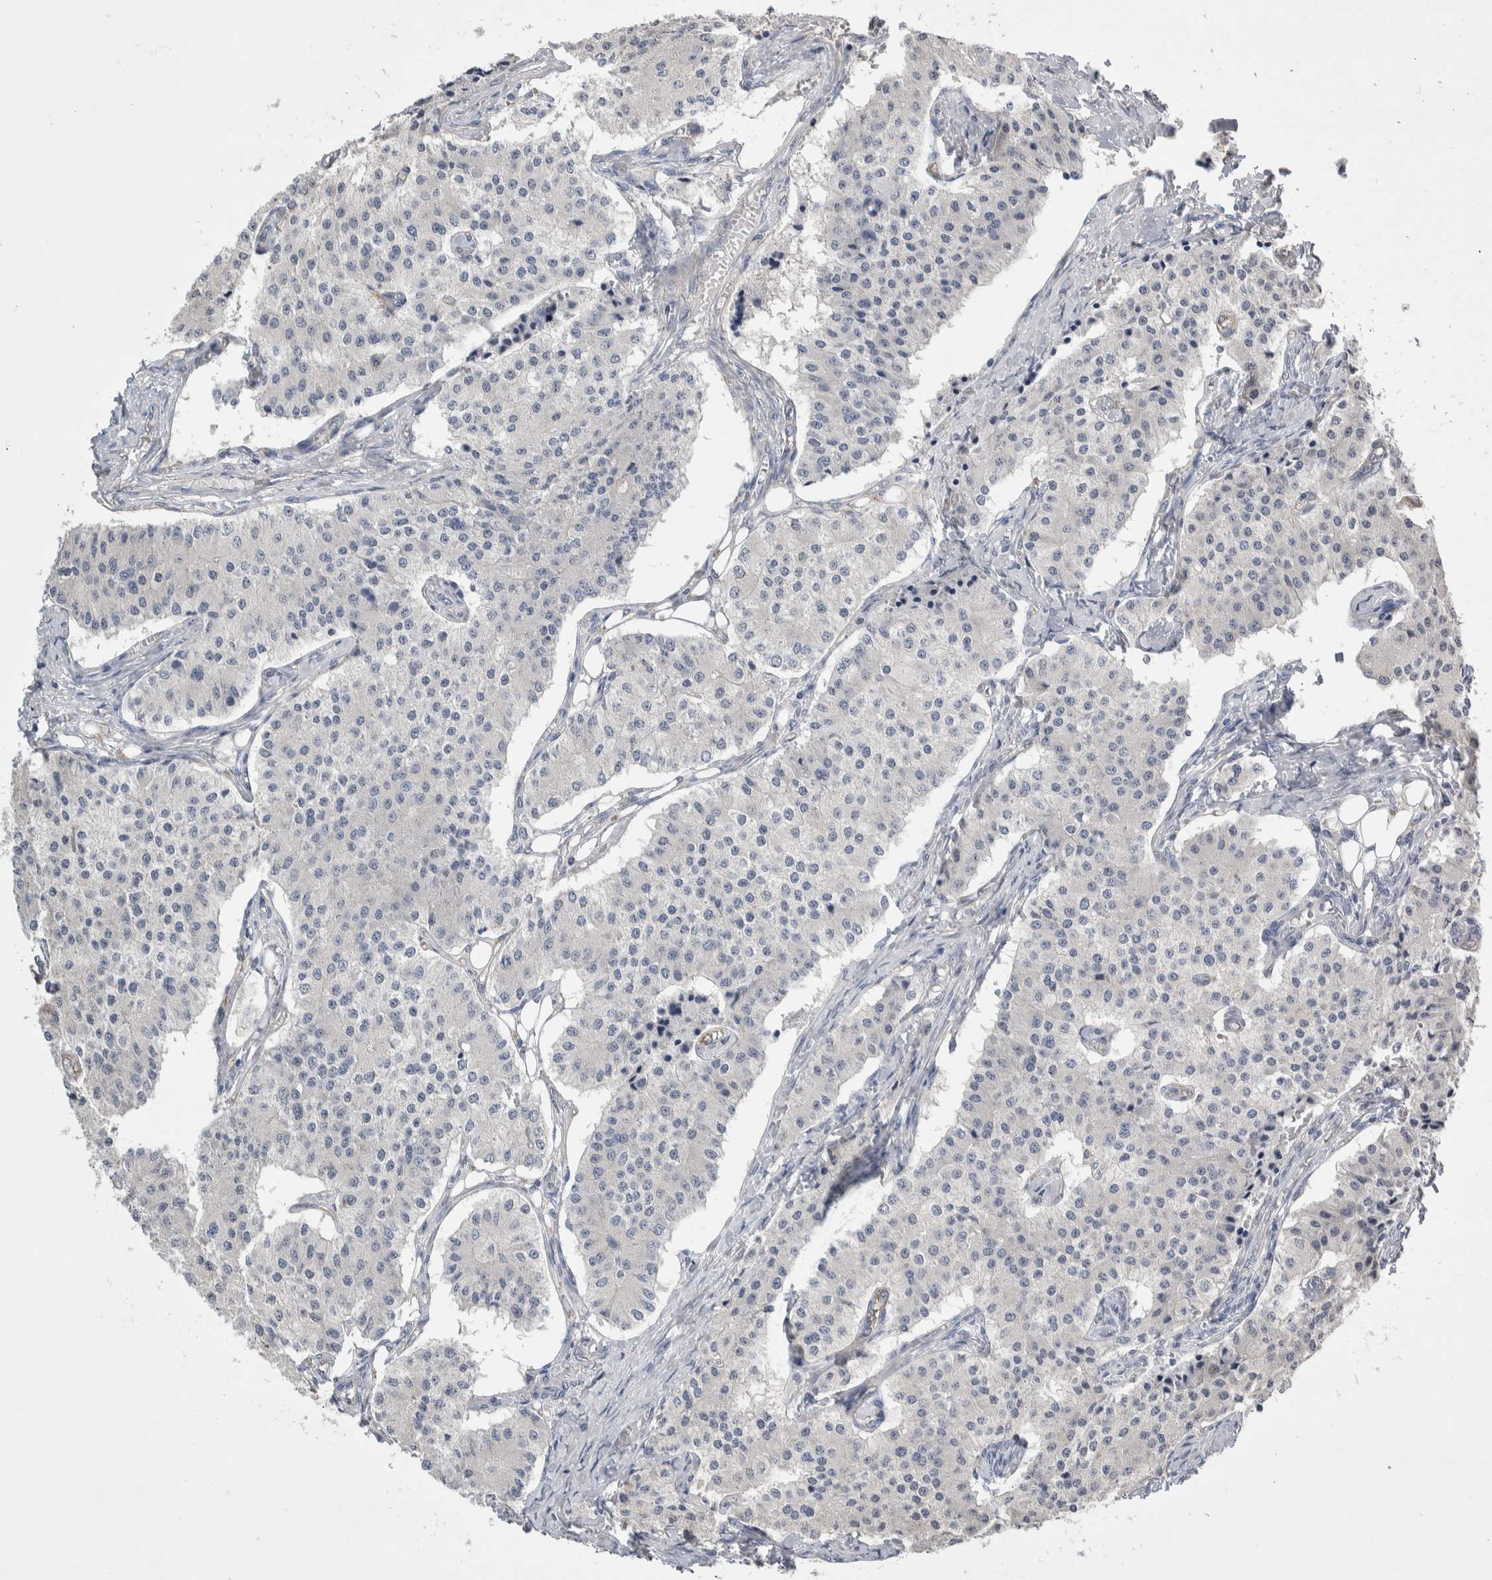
{"staining": {"intensity": "negative", "quantity": "none", "location": "none"}, "tissue": "carcinoid", "cell_type": "Tumor cells", "image_type": "cancer", "snomed": [{"axis": "morphology", "description": "Carcinoid, malignant, NOS"}, {"axis": "topography", "description": "Colon"}], "caption": "This is an immunohistochemistry (IHC) image of human carcinoid (malignant). There is no positivity in tumor cells.", "gene": "CEP131", "patient": {"sex": "female", "age": 52}}